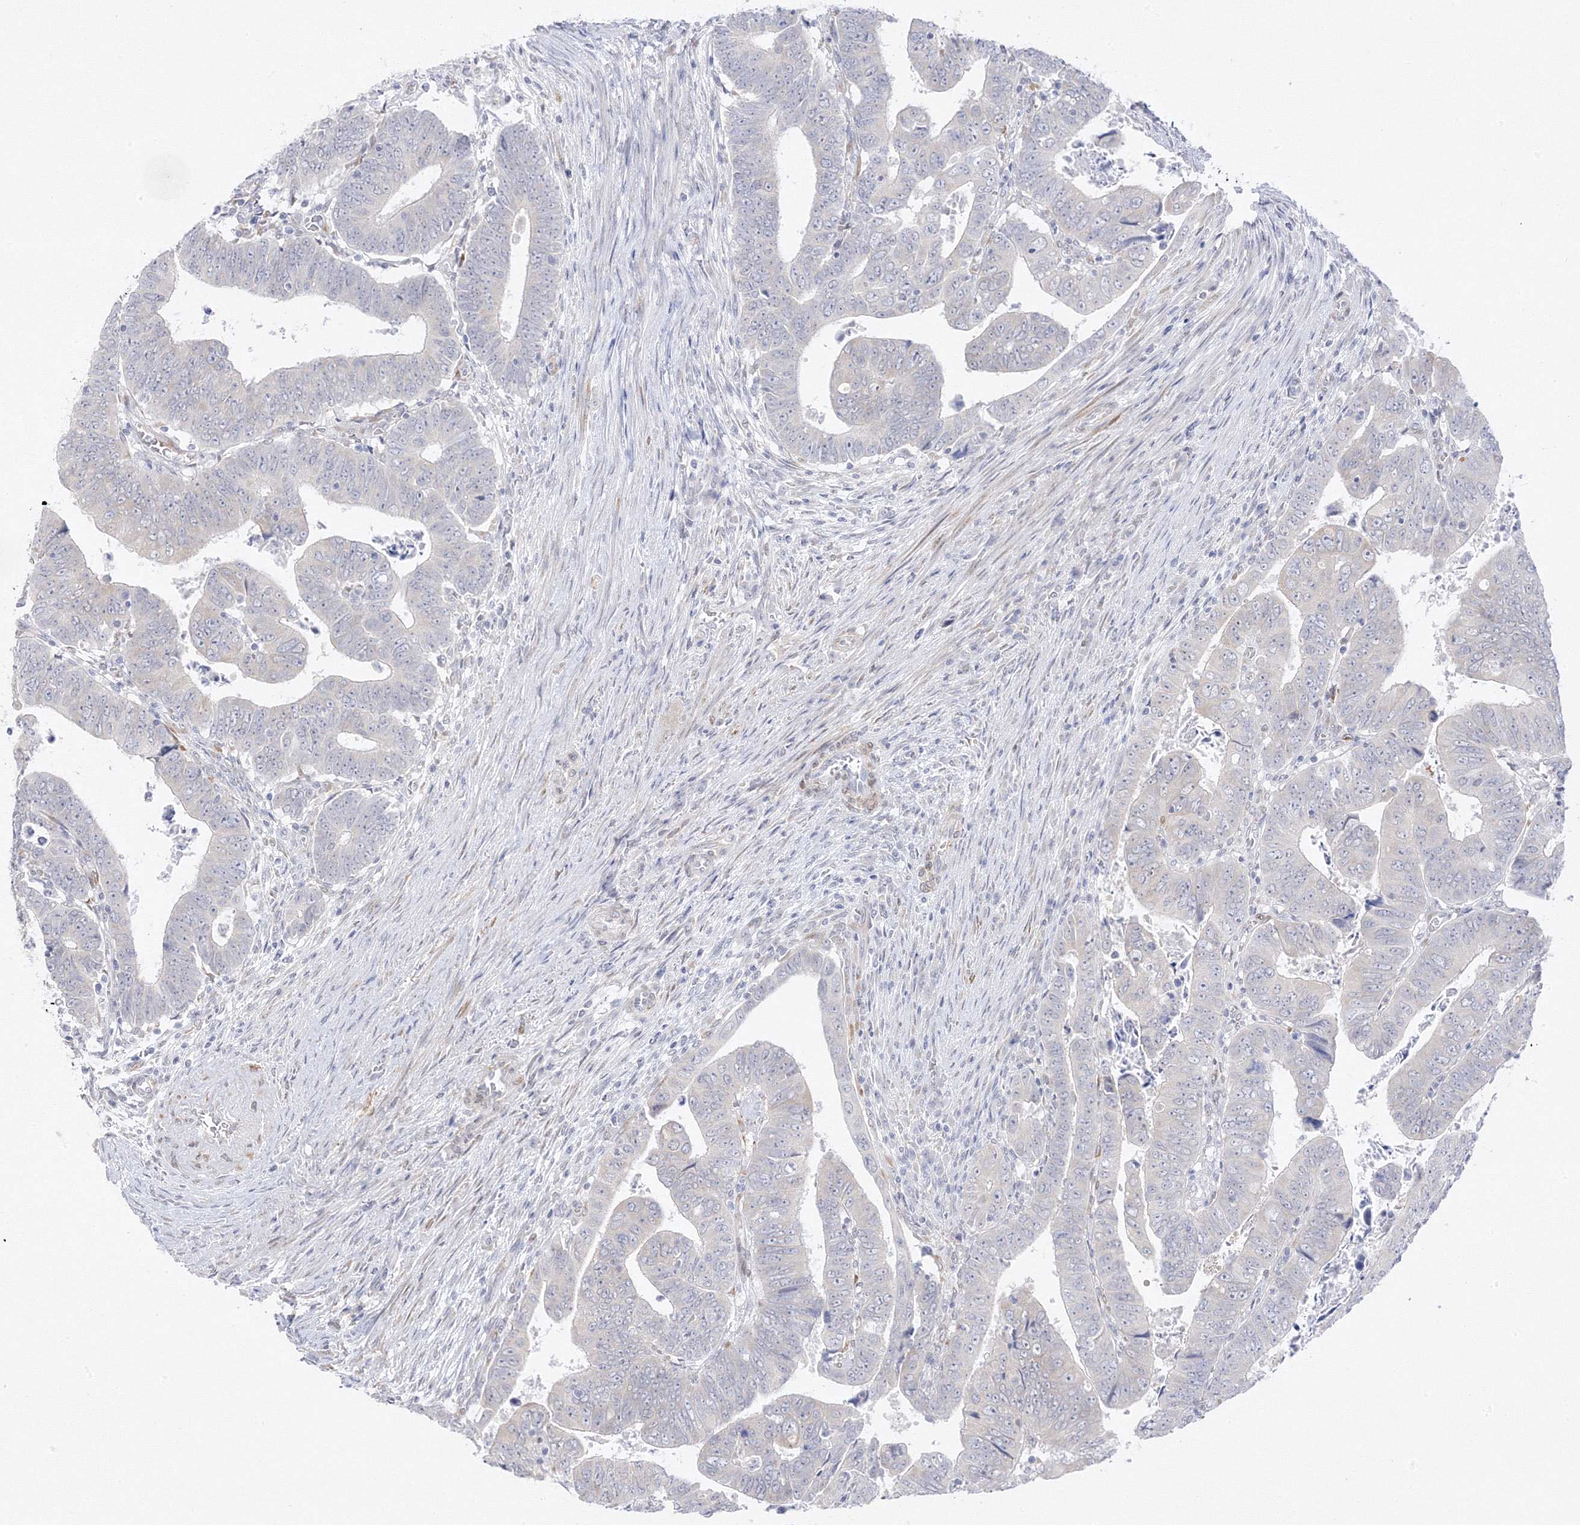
{"staining": {"intensity": "negative", "quantity": "none", "location": "none"}, "tissue": "colorectal cancer", "cell_type": "Tumor cells", "image_type": "cancer", "snomed": [{"axis": "morphology", "description": "Normal tissue, NOS"}, {"axis": "morphology", "description": "Adenocarcinoma, NOS"}, {"axis": "topography", "description": "Rectum"}], "caption": "This is an immunohistochemistry photomicrograph of colorectal adenocarcinoma. There is no staining in tumor cells.", "gene": "C2CD2", "patient": {"sex": "female", "age": 65}}